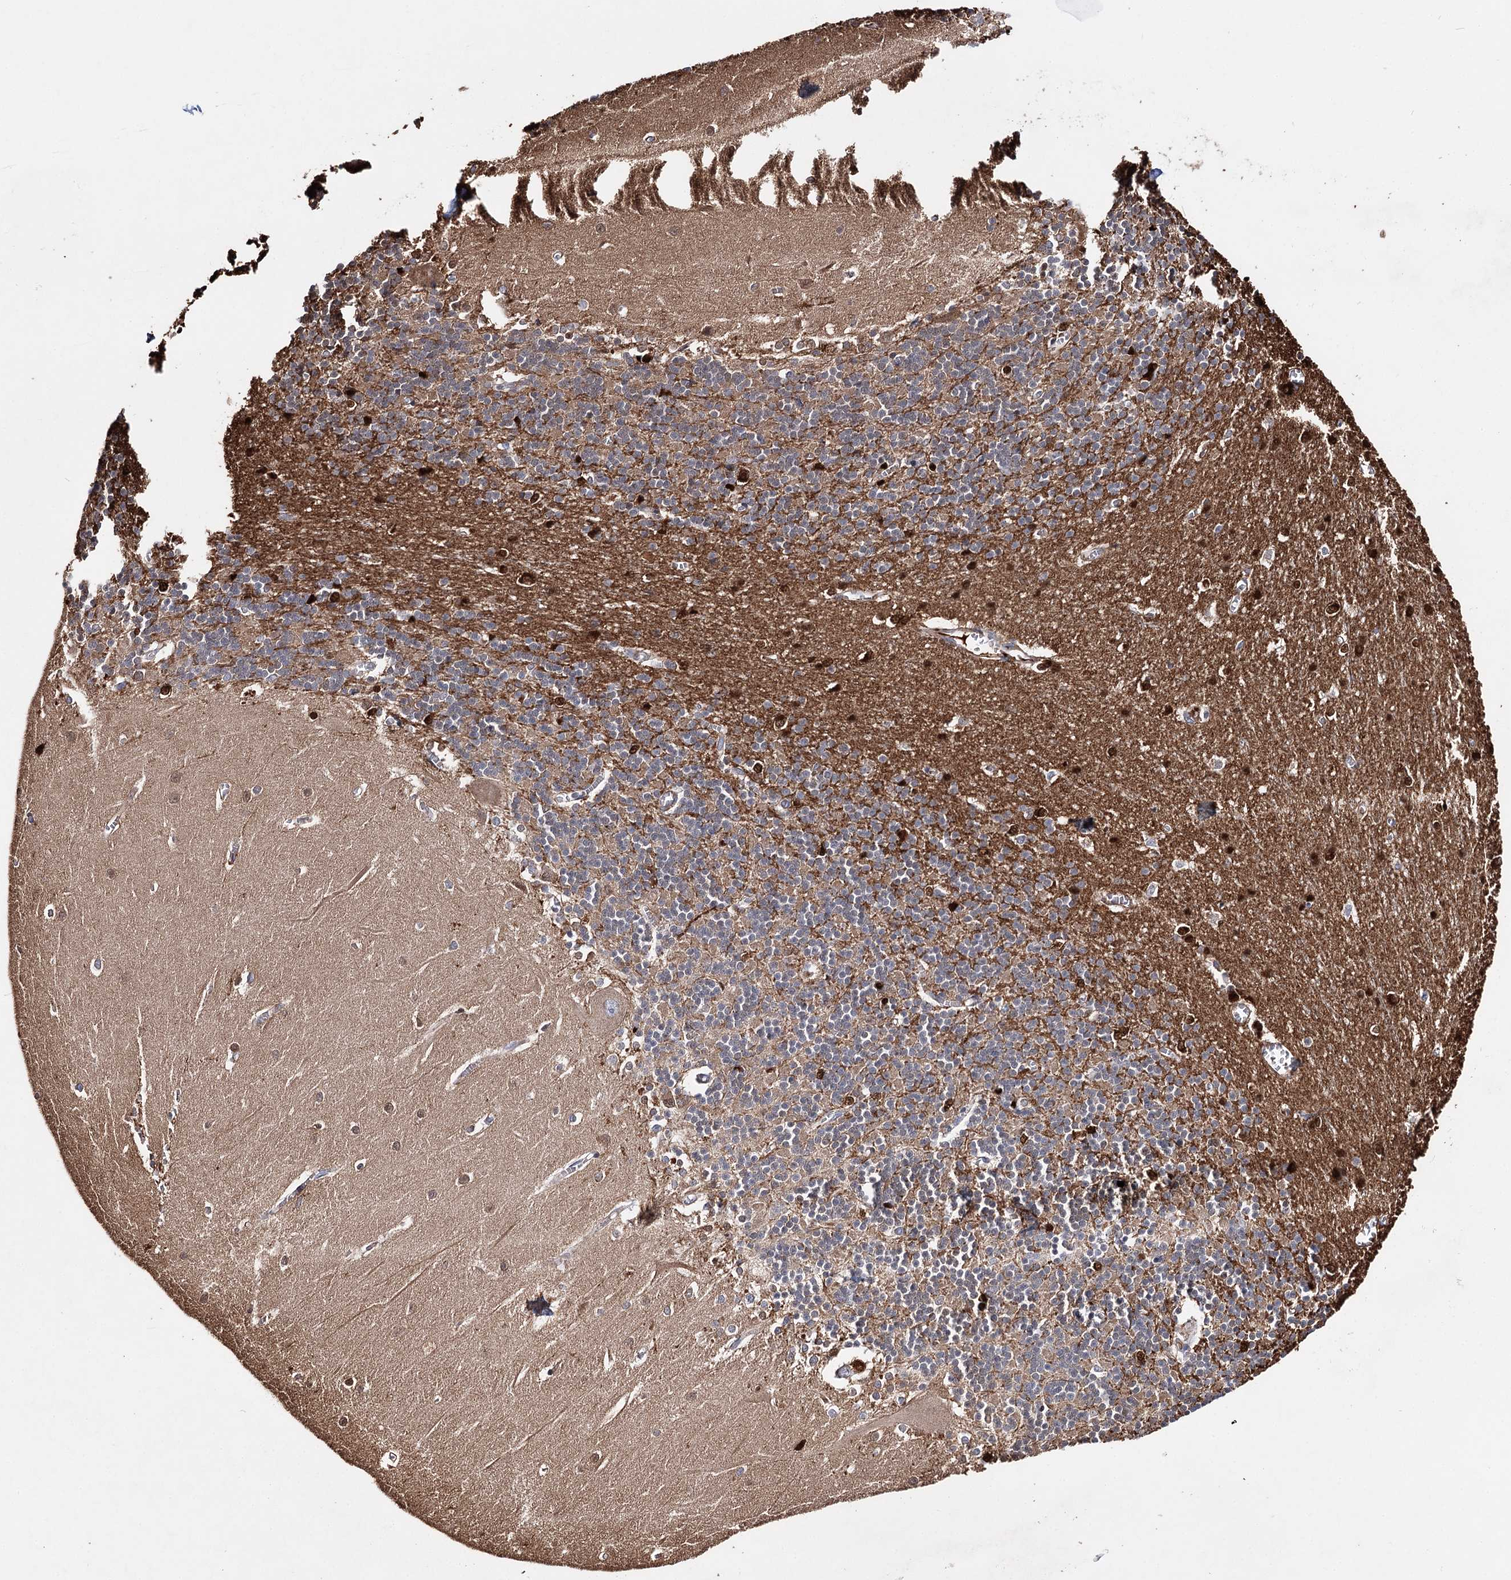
{"staining": {"intensity": "strong", "quantity": "25%-75%", "location": "cytoplasmic/membranous"}, "tissue": "cerebellum", "cell_type": "Cells in granular layer", "image_type": "normal", "snomed": [{"axis": "morphology", "description": "Normal tissue, NOS"}, {"axis": "topography", "description": "Cerebellum"}], "caption": "The photomicrograph shows staining of unremarkable cerebellum, revealing strong cytoplasmic/membranous protein expression (brown color) within cells in granular layer. (brown staining indicates protein expression, while blue staining denotes nuclei).", "gene": "CFAP46", "patient": {"sex": "male", "age": 37}}